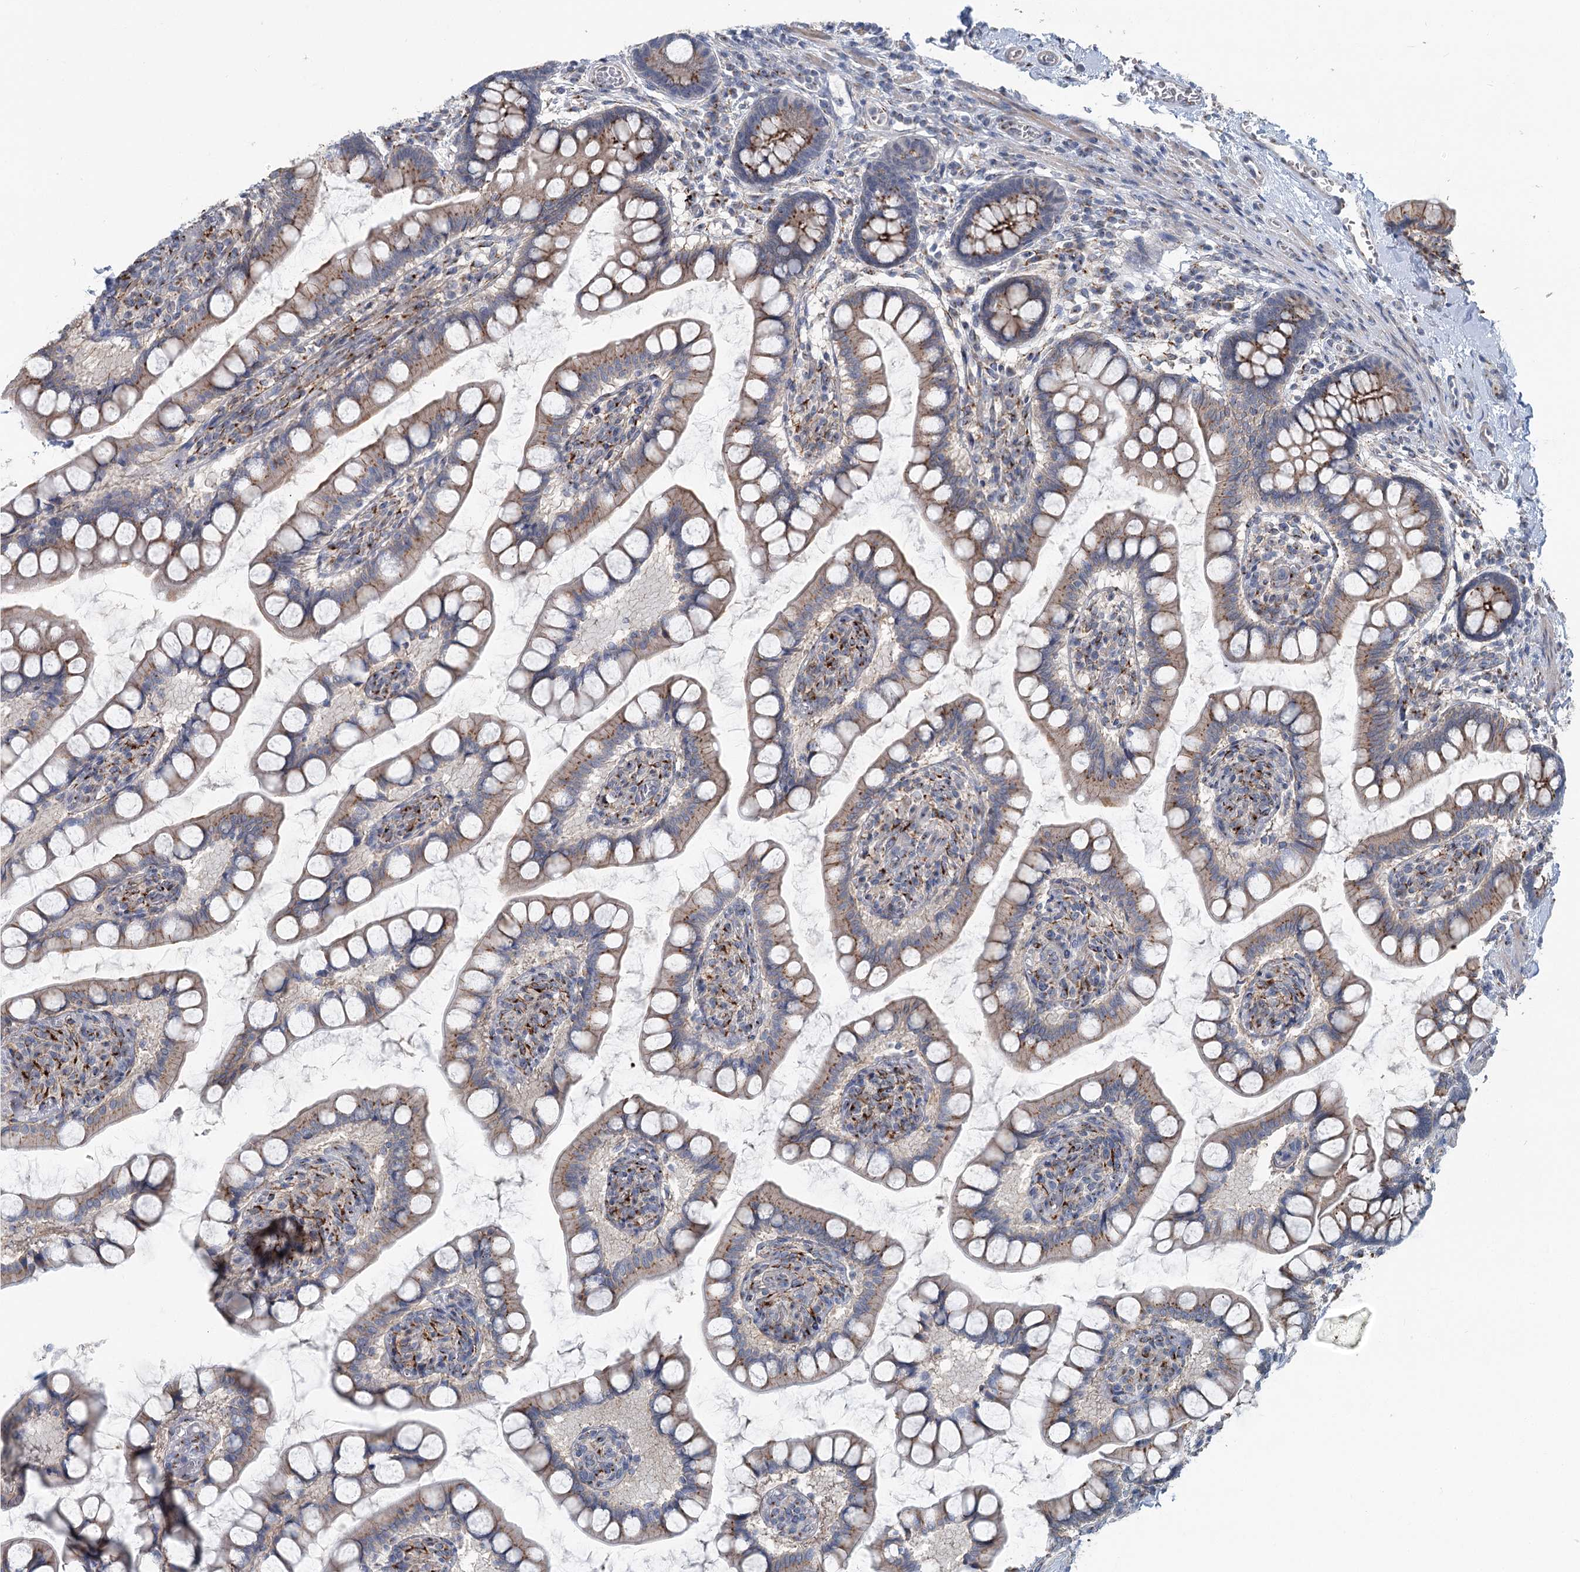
{"staining": {"intensity": "strong", "quantity": "25%-75%", "location": "cytoplasmic/membranous"}, "tissue": "small intestine", "cell_type": "Glandular cells", "image_type": "normal", "snomed": [{"axis": "morphology", "description": "Normal tissue, NOS"}, {"axis": "topography", "description": "Small intestine"}], "caption": "An IHC micrograph of unremarkable tissue is shown. Protein staining in brown highlights strong cytoplasmic/membranous positivity in small intestine within glandular cells.", "gene": "ITIH5", "patient": {"sex": "male", "age": 52}}